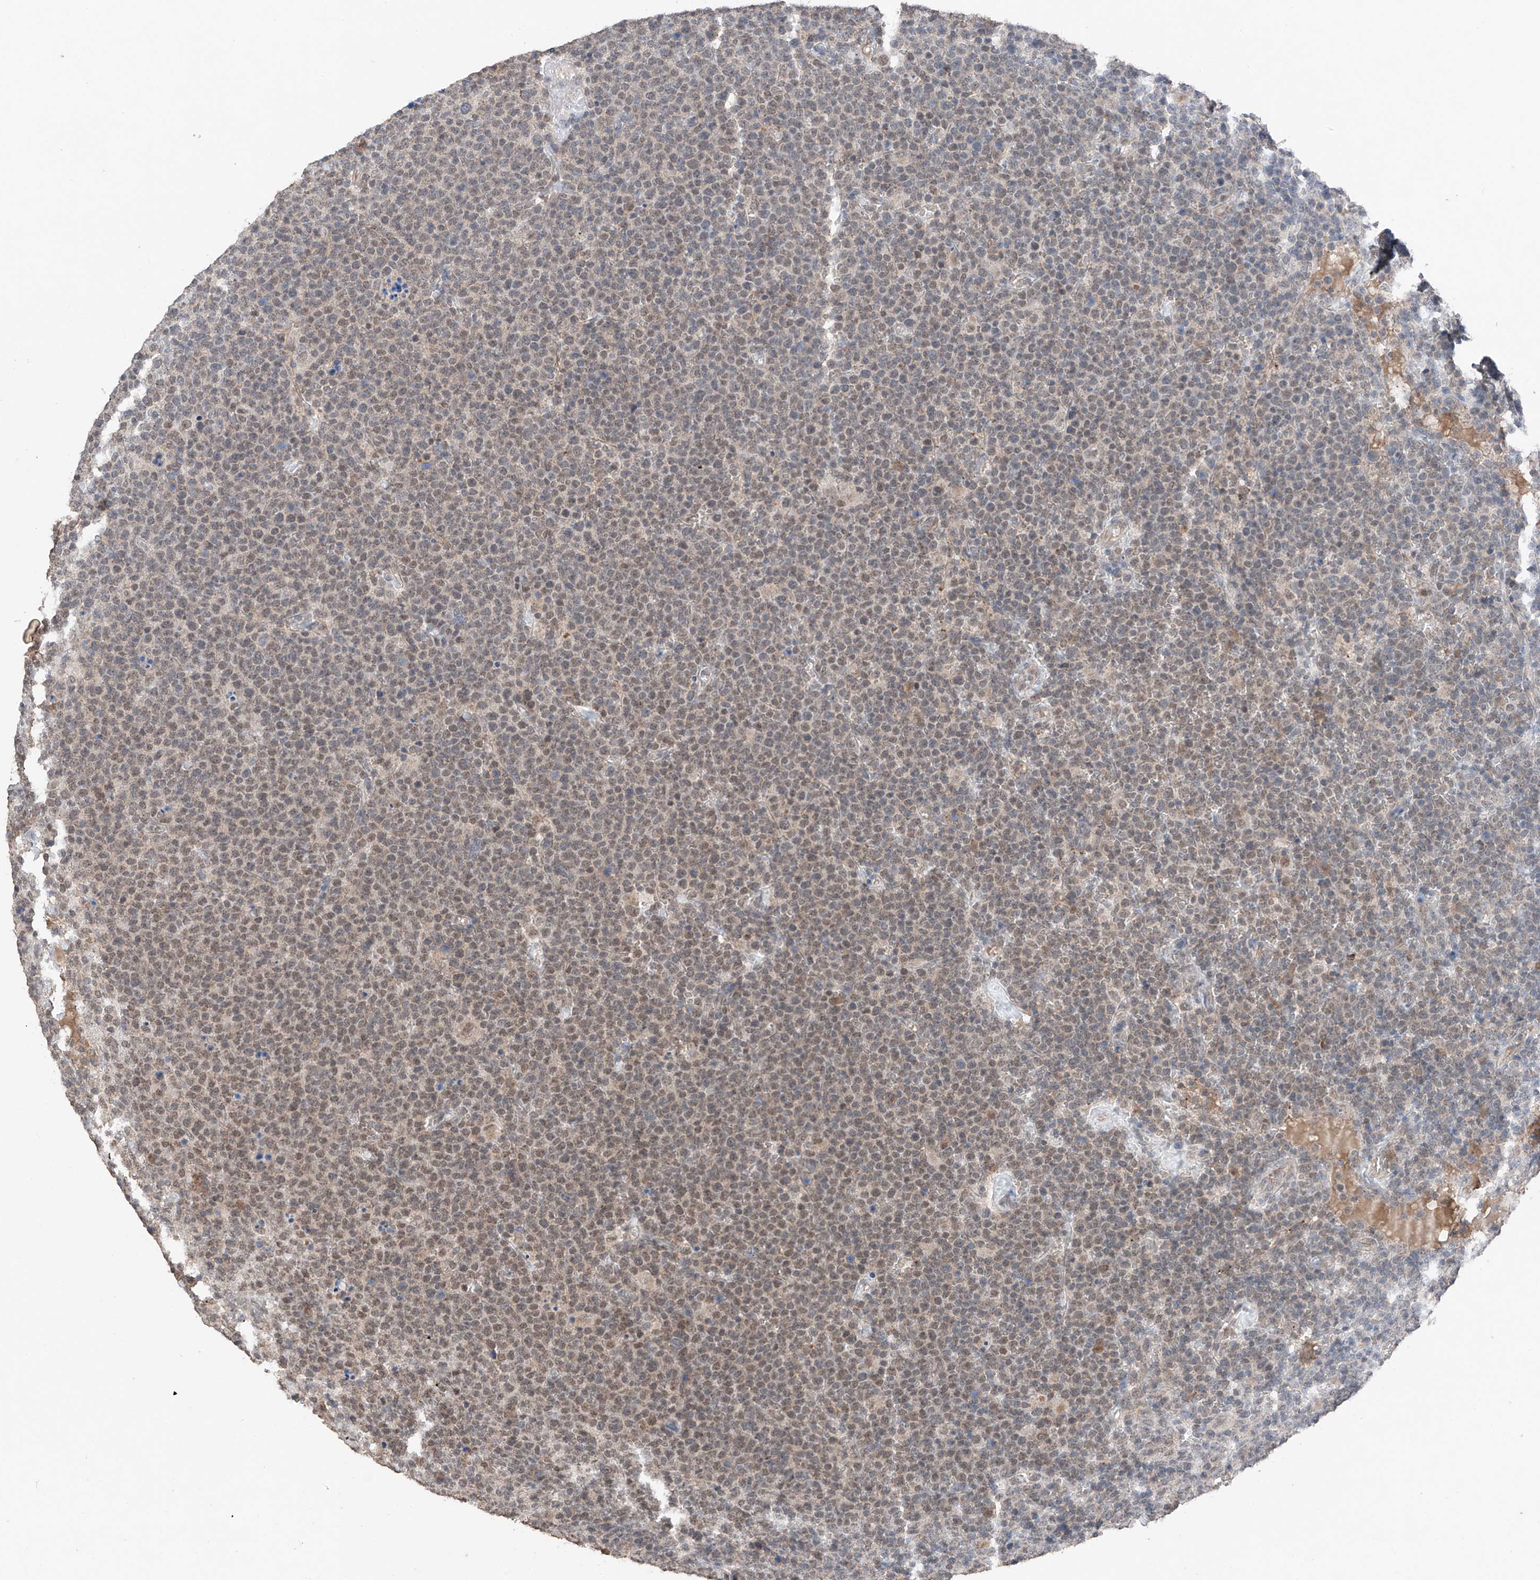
{"staining": {"intensity": "weak", "quantity": "25%-75%", "location": "nuclear"}, "tissue": "lymphoma", "cell_type": "Tumor cells", "image_type": "cancer", "snomed": [{"axis": "morphology", "description": "Malignant lymphoma, non-Hodgkin's type, High grade"}, {"axis": "topography", "description": "Lymph node"}], "caption": "The image displays a brown stain indicating the presence of a protein in the nuclear of tumor cells in lymphoma.", "gene": "TBX4", "patient": {"sex": "male", "age": 61}}